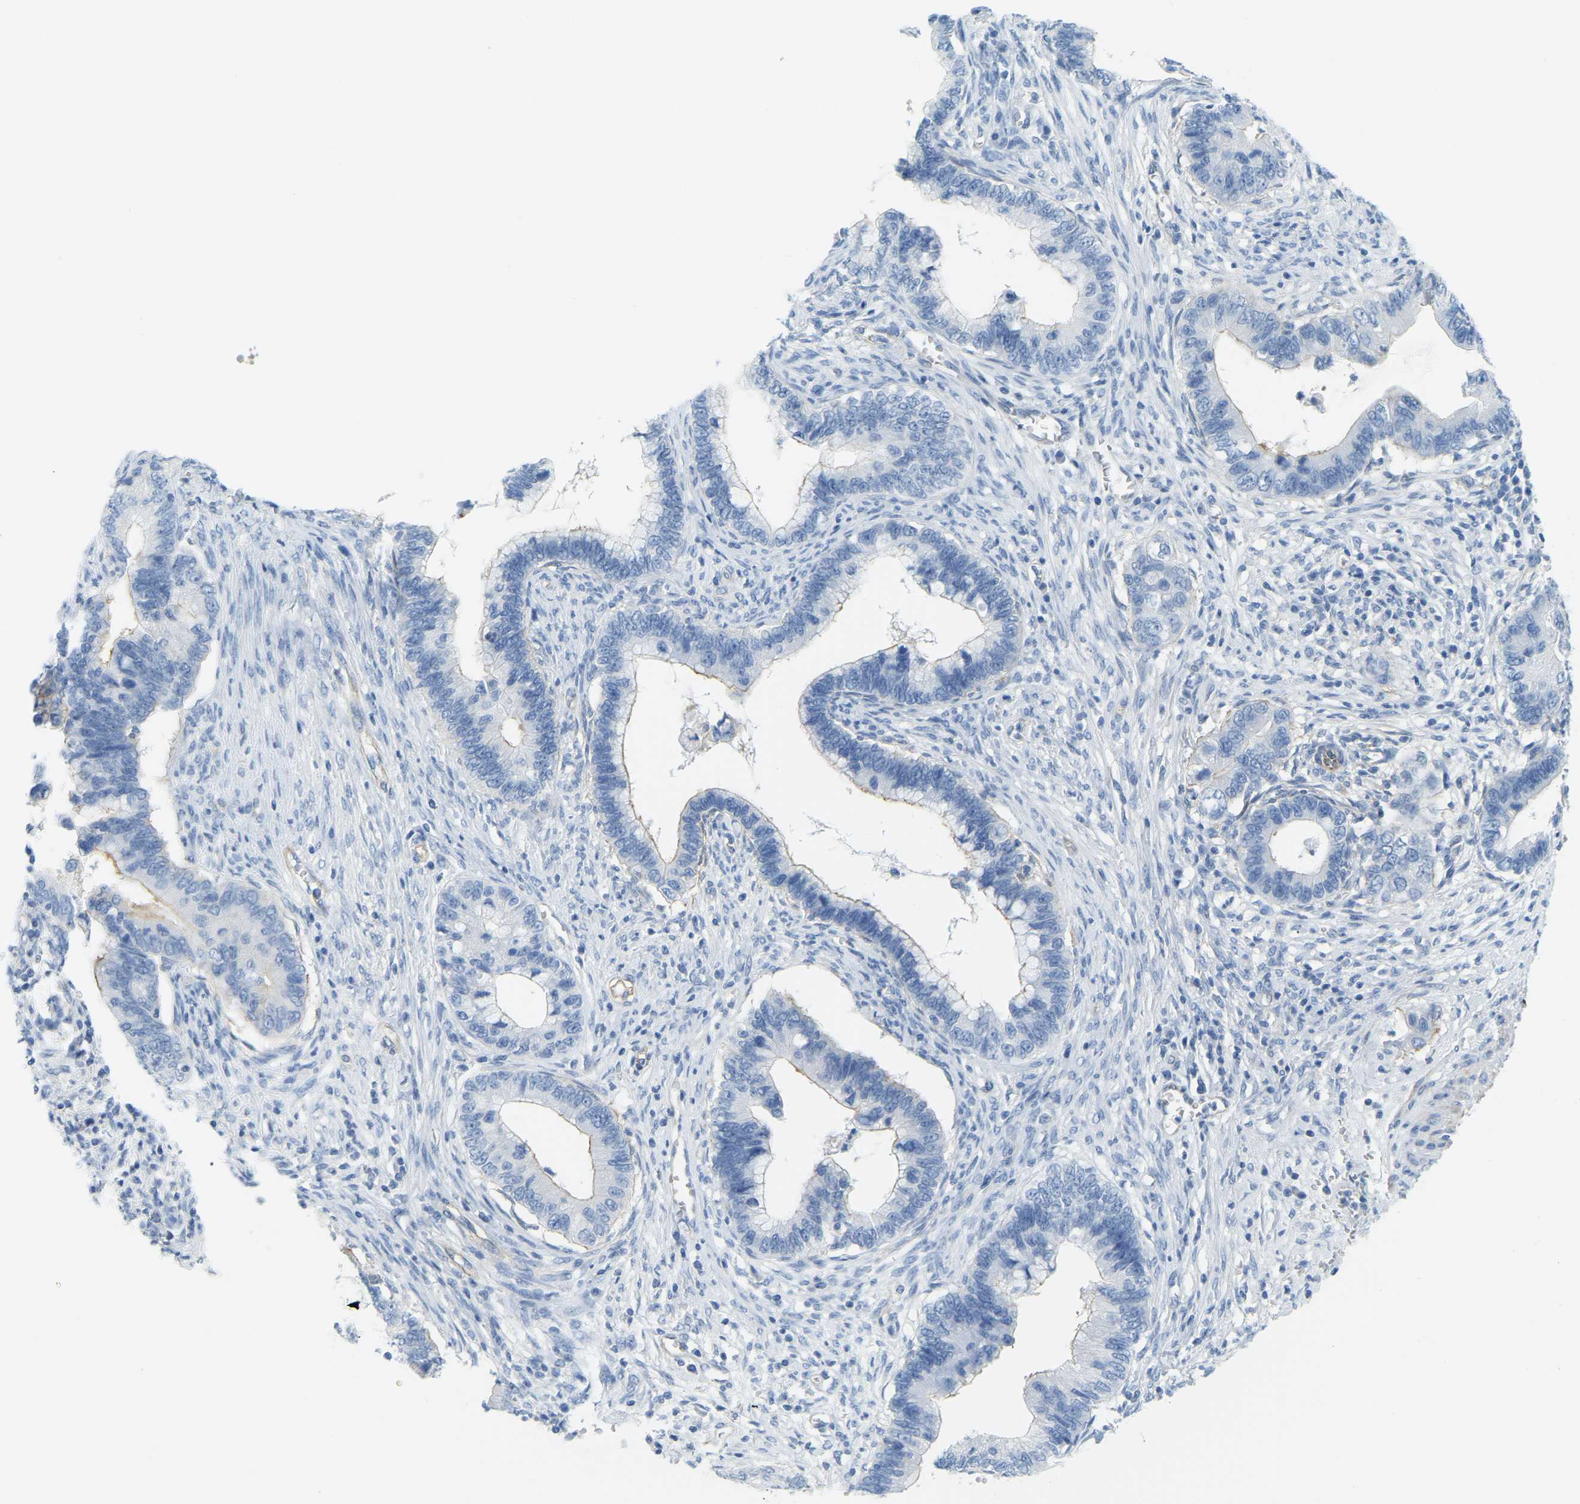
{"staining": {"intensity": "negative", "quantity": "none", "location": "none"}, "tissue": "cervical cancer", "cell_type": "Tumor cells", "image_type": "cancer", "snomed": [{"axis": "morphology", "description": "Adenocarcinoma, NOS"}, {"axis": "topography", "description": "Cervix"}], "caption": "Immunohistochemical staining of cervical cancer demonstrates no significant staining in tumor cells.", "gene": "MYL3", "patient": {"sex": "female", "age": 44}}